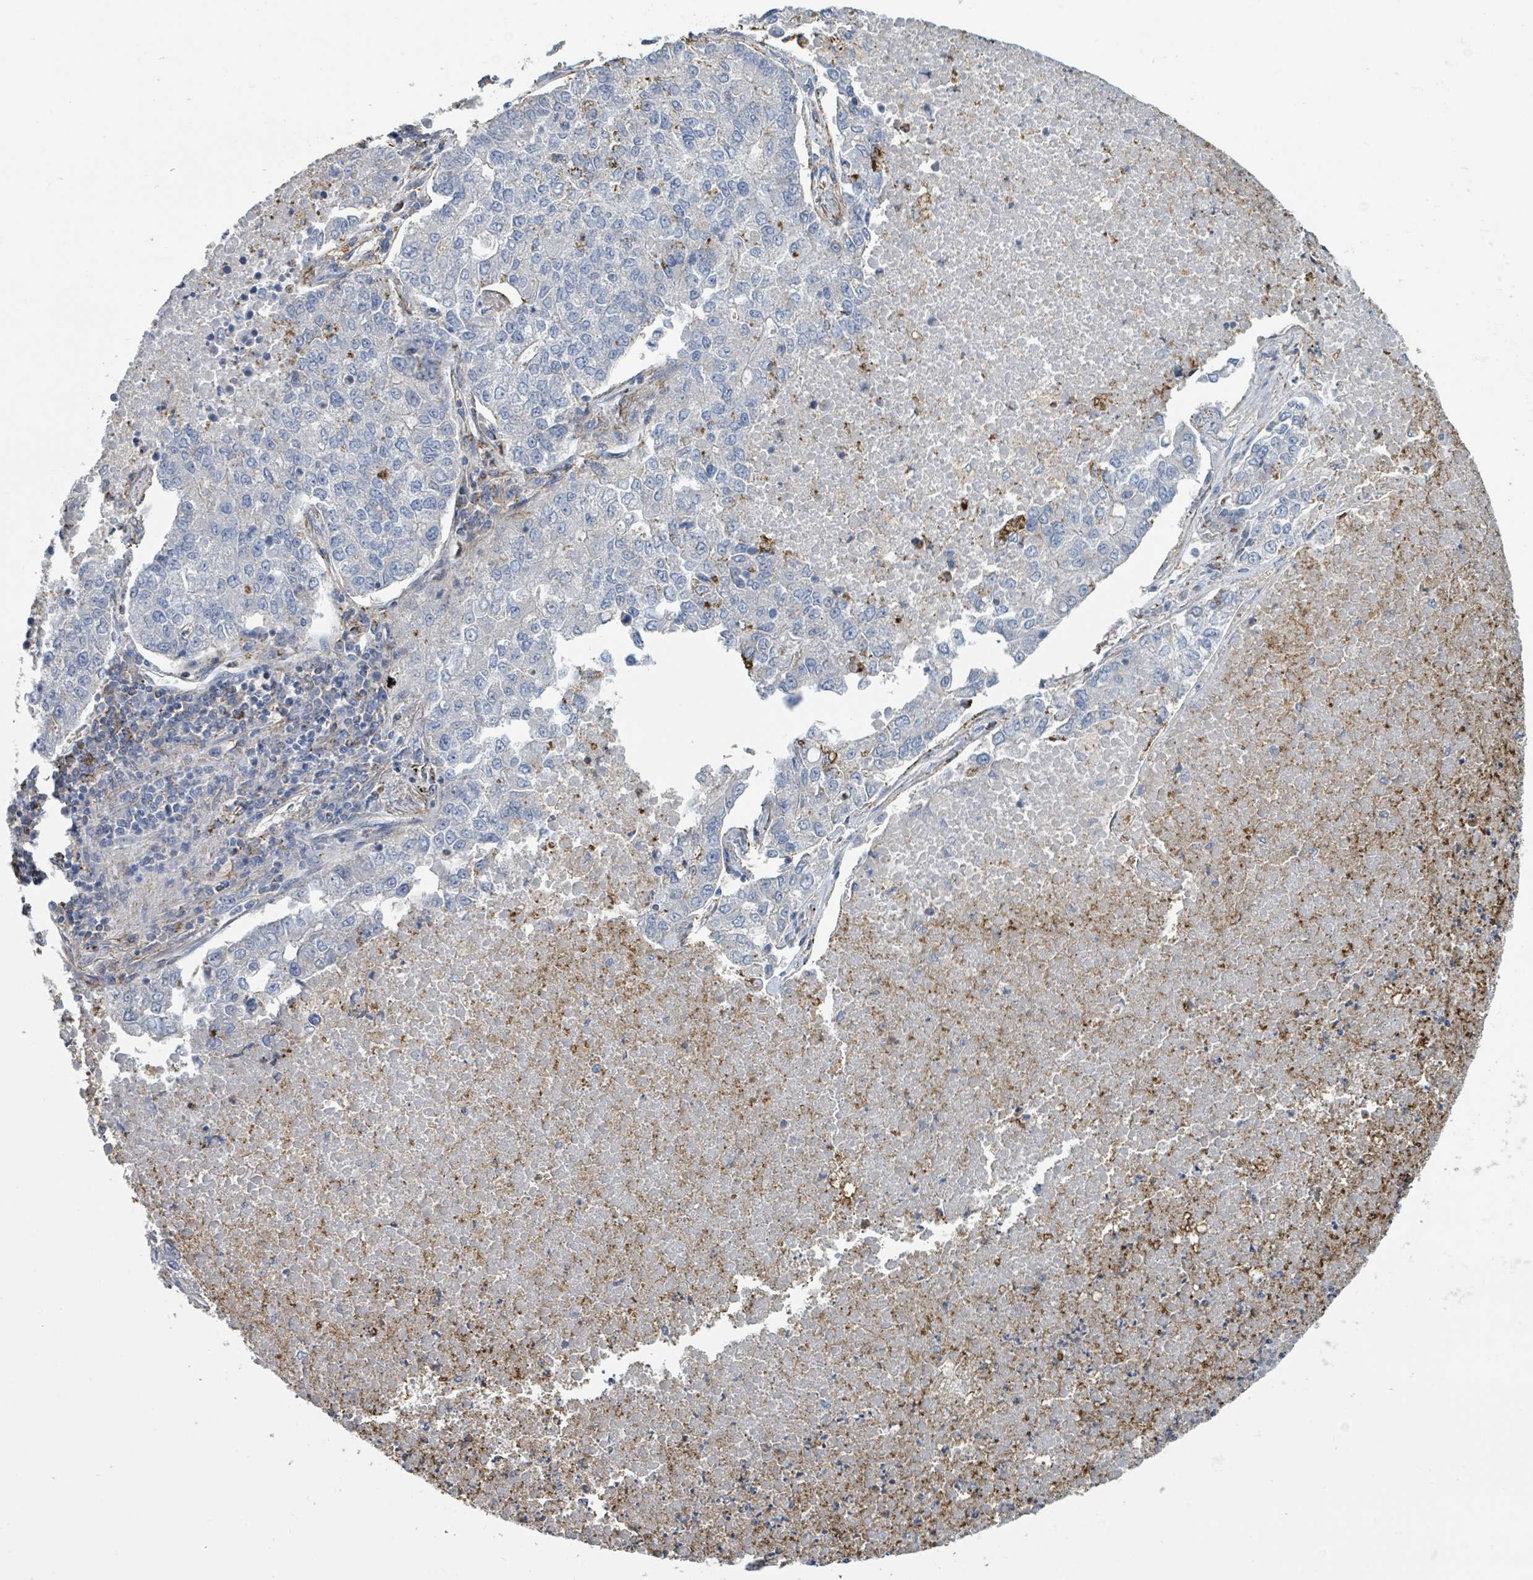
{"staining": {"intensity": "negative", "quantity": "none", "location": "none"}, "tissue": "lung cancer", "cell_type": "Tumor cells", "image_type": "cancer", "snomed": [{"axis": "morphology", "description": "Adenocarcinoma, NOS"}, {"axis": "topography", "description": "Lung"}], "caption": "Immunohistochemistry (IHC) of lung adenocarcinoma shows no positivity in tumor cells. (Brightfield microscopy of DAB (3,3'-diaminobenzidine) immunohistochemistry (IHC) at high magnification).", "gene": "LRRC42", "patient": {"sex": "male", "age": 49}}